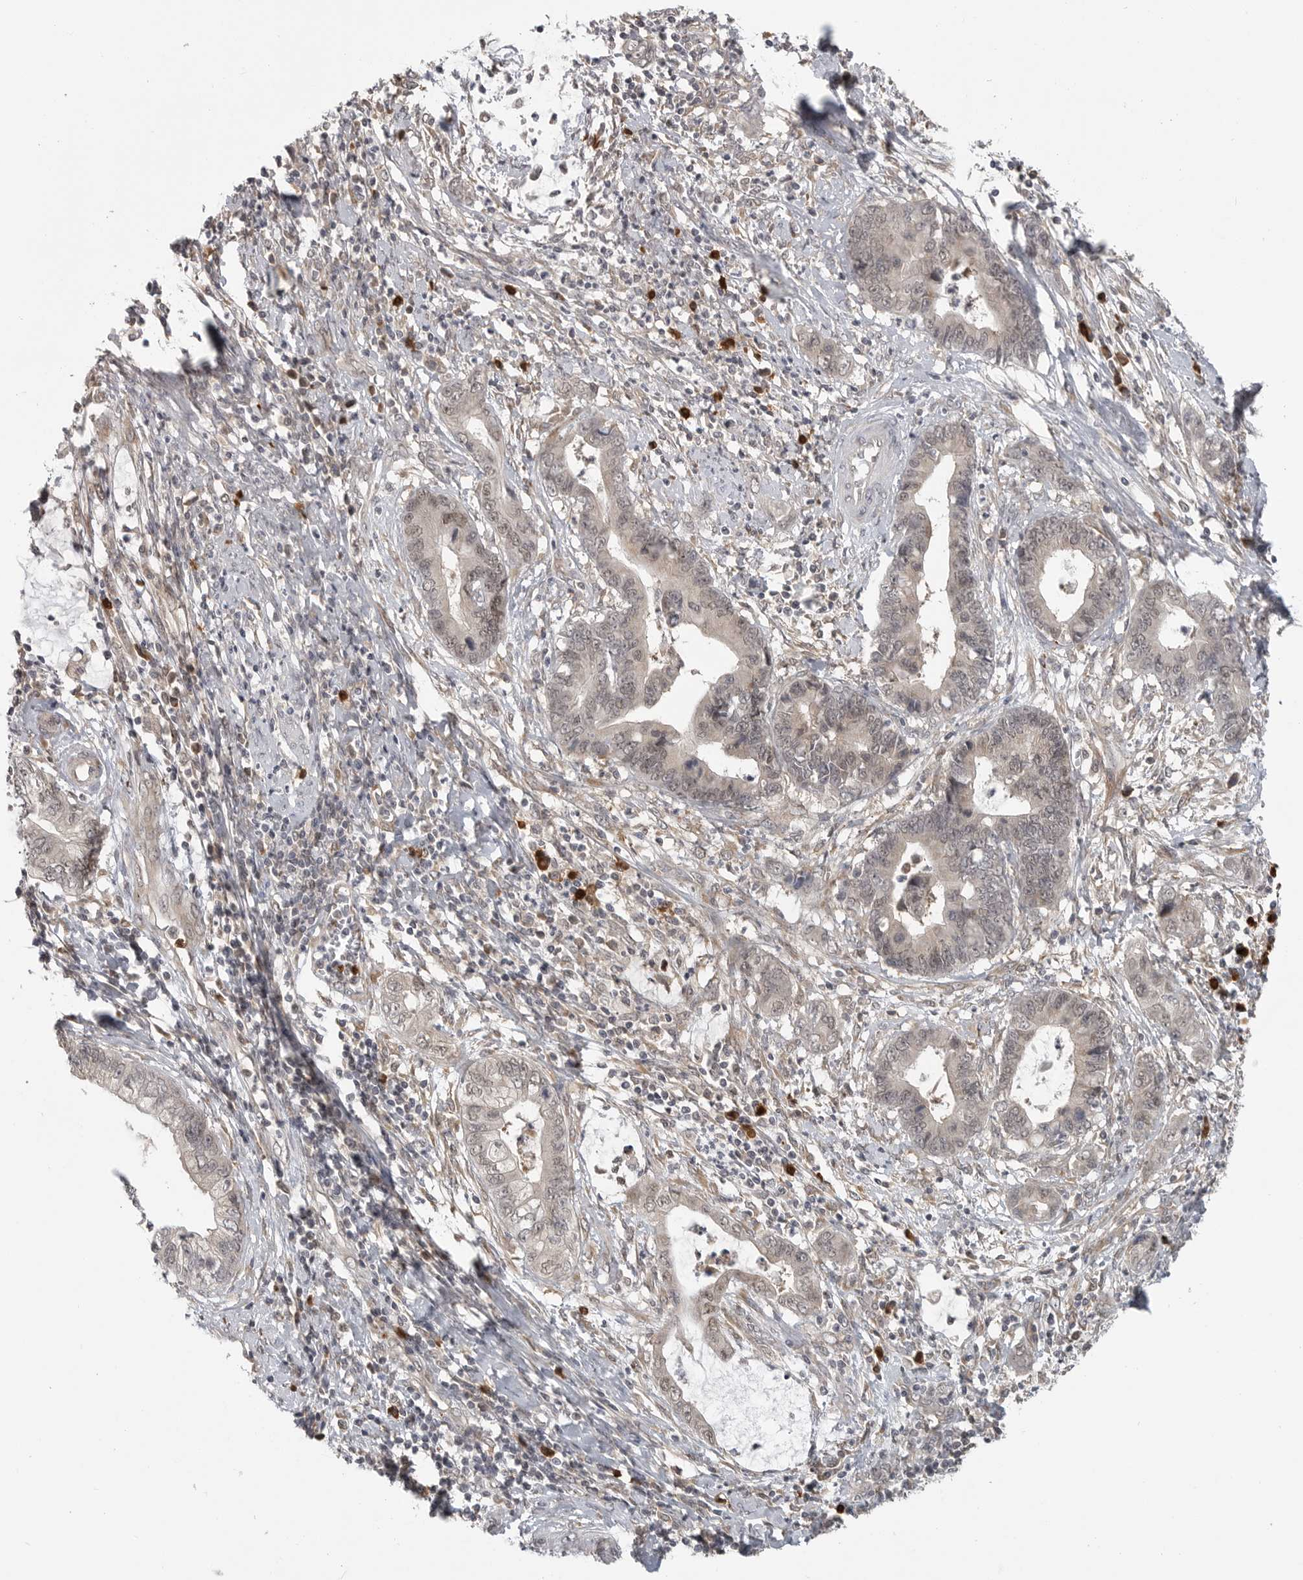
{"staining": {"intensity": "weak", "quantity": "<25%", "location": "nuclear"}, "tissue": "cervical cancer", "cell_type": "Tumor cells", "image_type": "cancer", "snomed": [{"axis": "morphology", "description": "Adenocarcinoma, NOS"}, {"axis": "topography", "description": "Cervix"}], "caption": "Tumor cells show no significant expression in cervical adenocarcinoma.", "gene": "CEP295NL", "patient": {"sex": "female", "age": 44}}